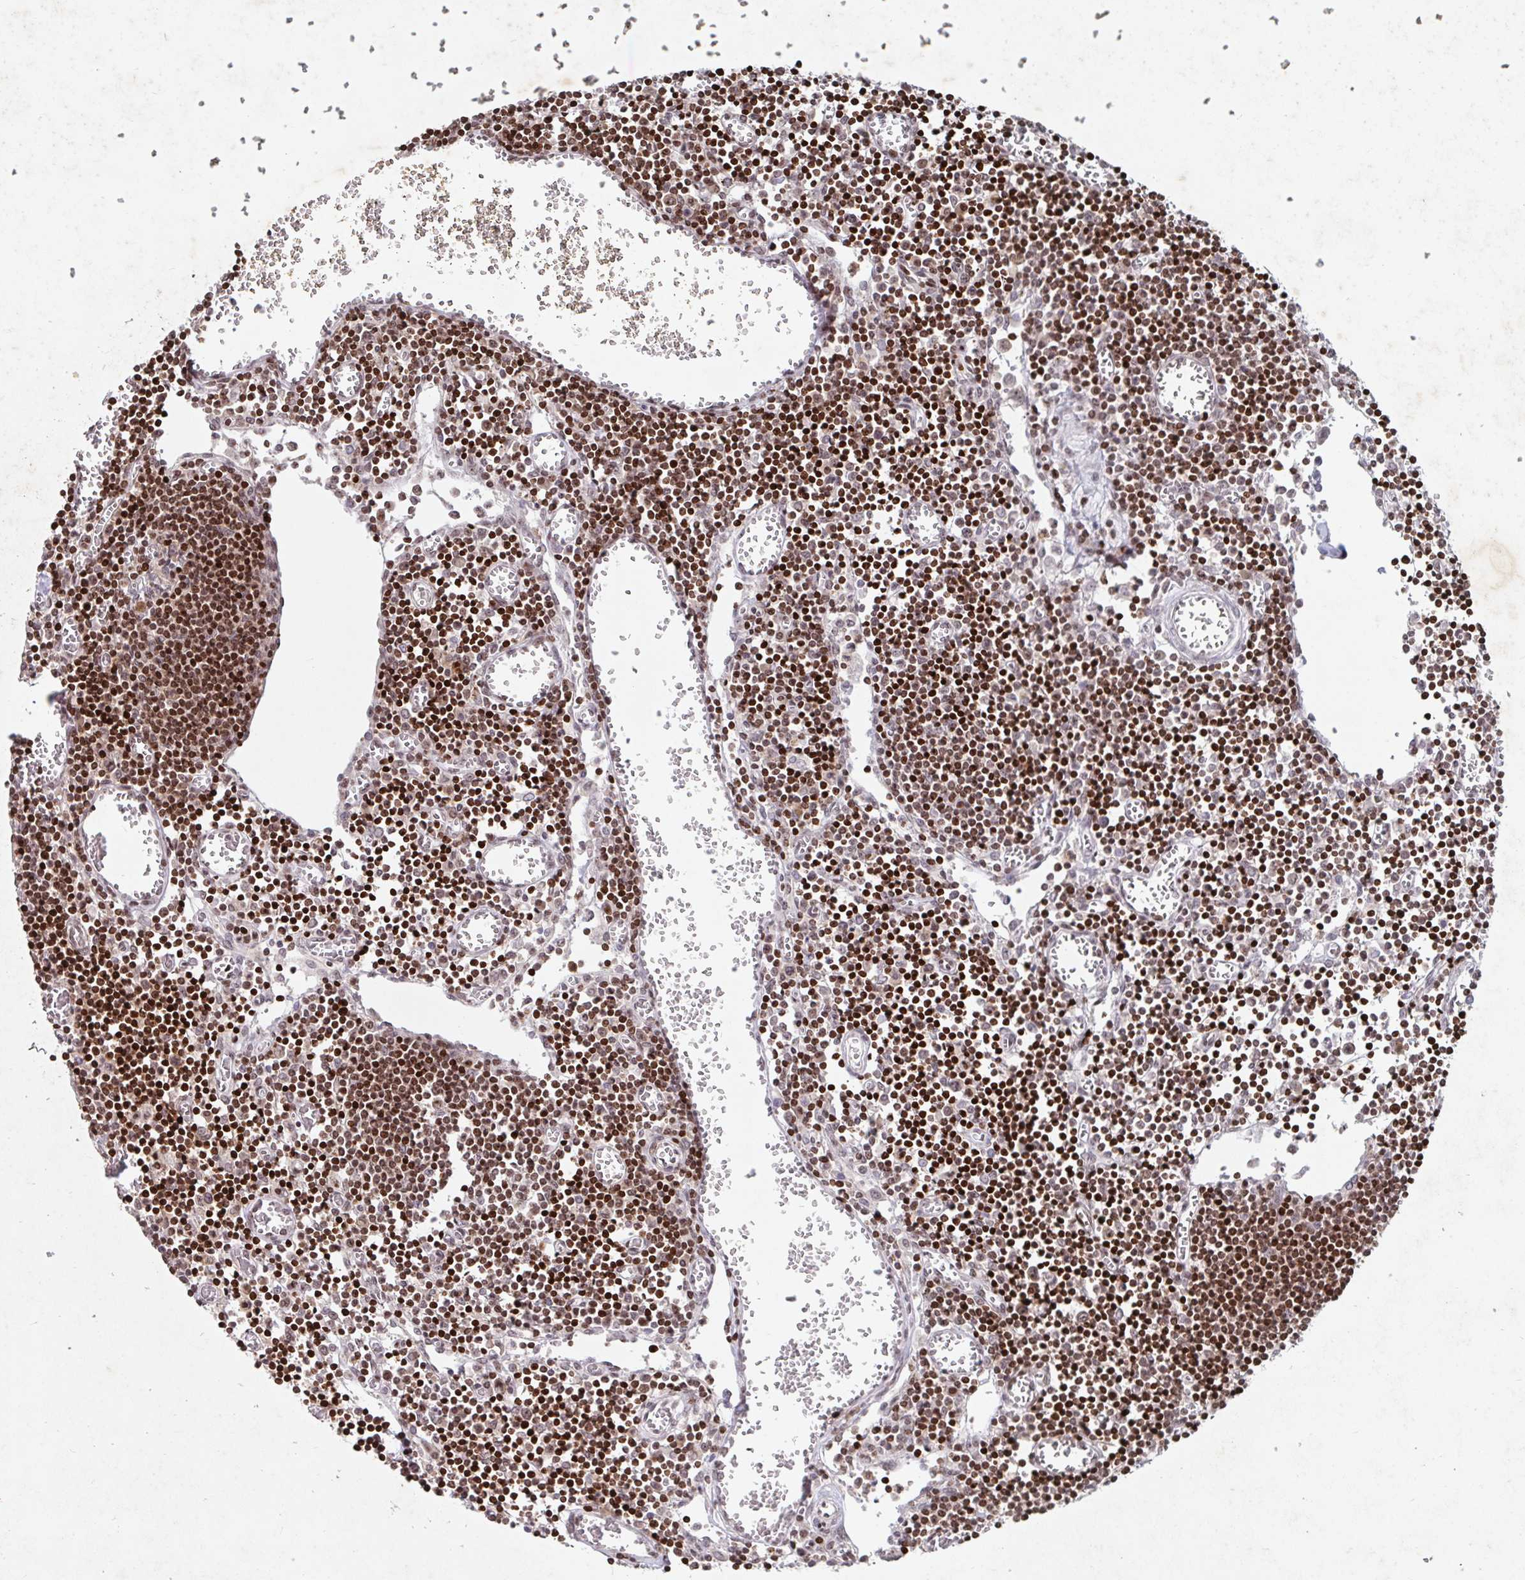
{"staining": {"intensity": "strong", "quantity": "<25%", "location": "nuclear"}, "tissue": "lymph node", "cell_type": "Germinal center cells", "image_type": "normal", "snomed": [{"axis": "morphology", "description": "Normal tissue, NOS"}, {"axis": "topography", "description": "Lymph node"}], "caption": "Brown immunohistochemical staining in normal lymph node shows strong nuclear staining in approximately <25% of germinal center cells.", "gene": "C19orf53", "patient": {"sex": "male", "age": 66}}